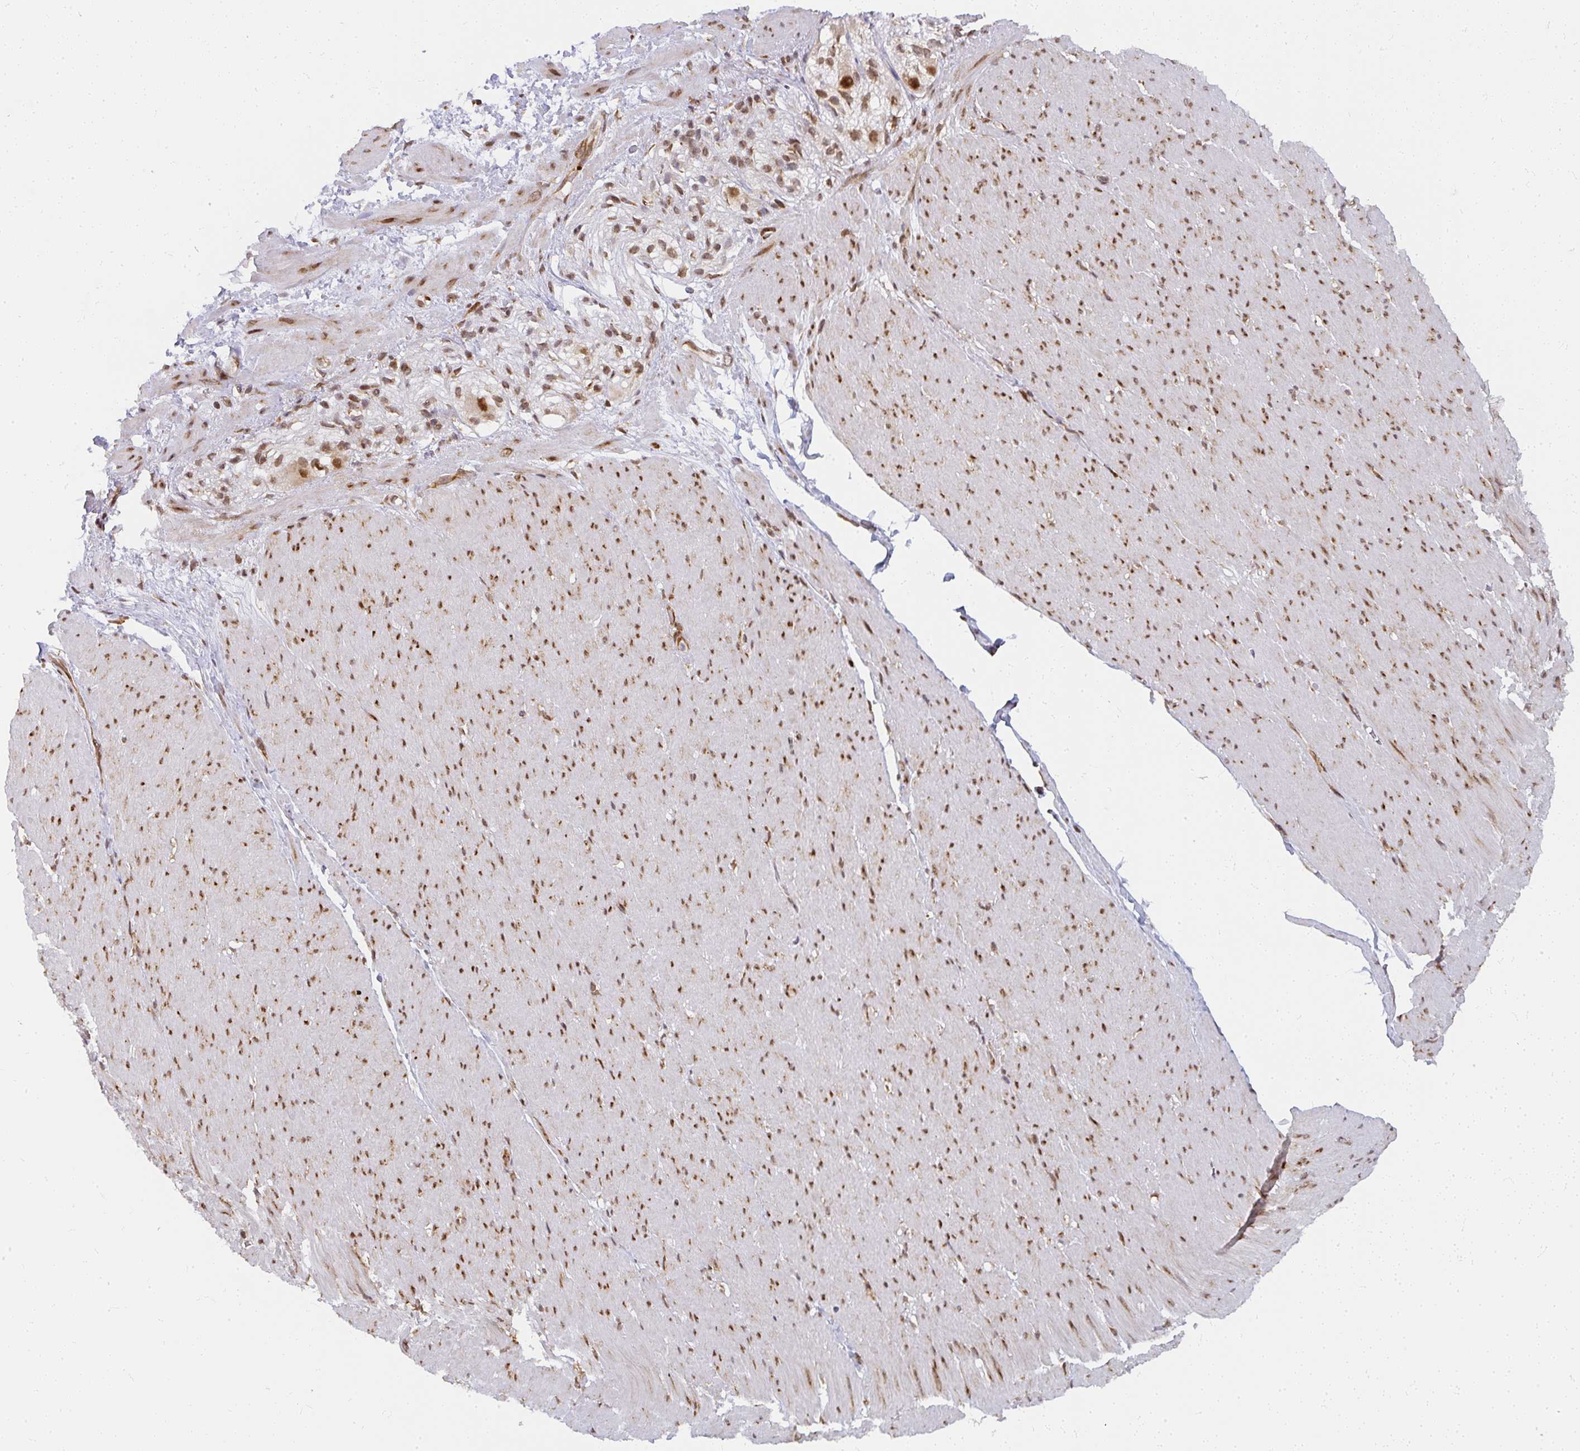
{"staining": {"intensity": "moderate", "quantity": ">75%", "location": "nuclear"}, "tissue": "smooth muscle", "cell_type": "Smooth muscle cells", "image_type": "normal", "snomed": [{"axis": "morphology", "description": "Normal tissue, NOS"}, {"axis": "topography", "description": "Smooth muscle"}, {"axis": "topography", "description": "Rectum"}], "caption": "Immunohistochemical staining of unremarkable smooth muscle exhibits moderate nuclear protein positivity in about >75% of smooth muscle cells. The protein is shown in brown color, while the nuclei are stained blue.", "gene": "SYNCRIP", "patient": {"sex": "male", "age": 53}}